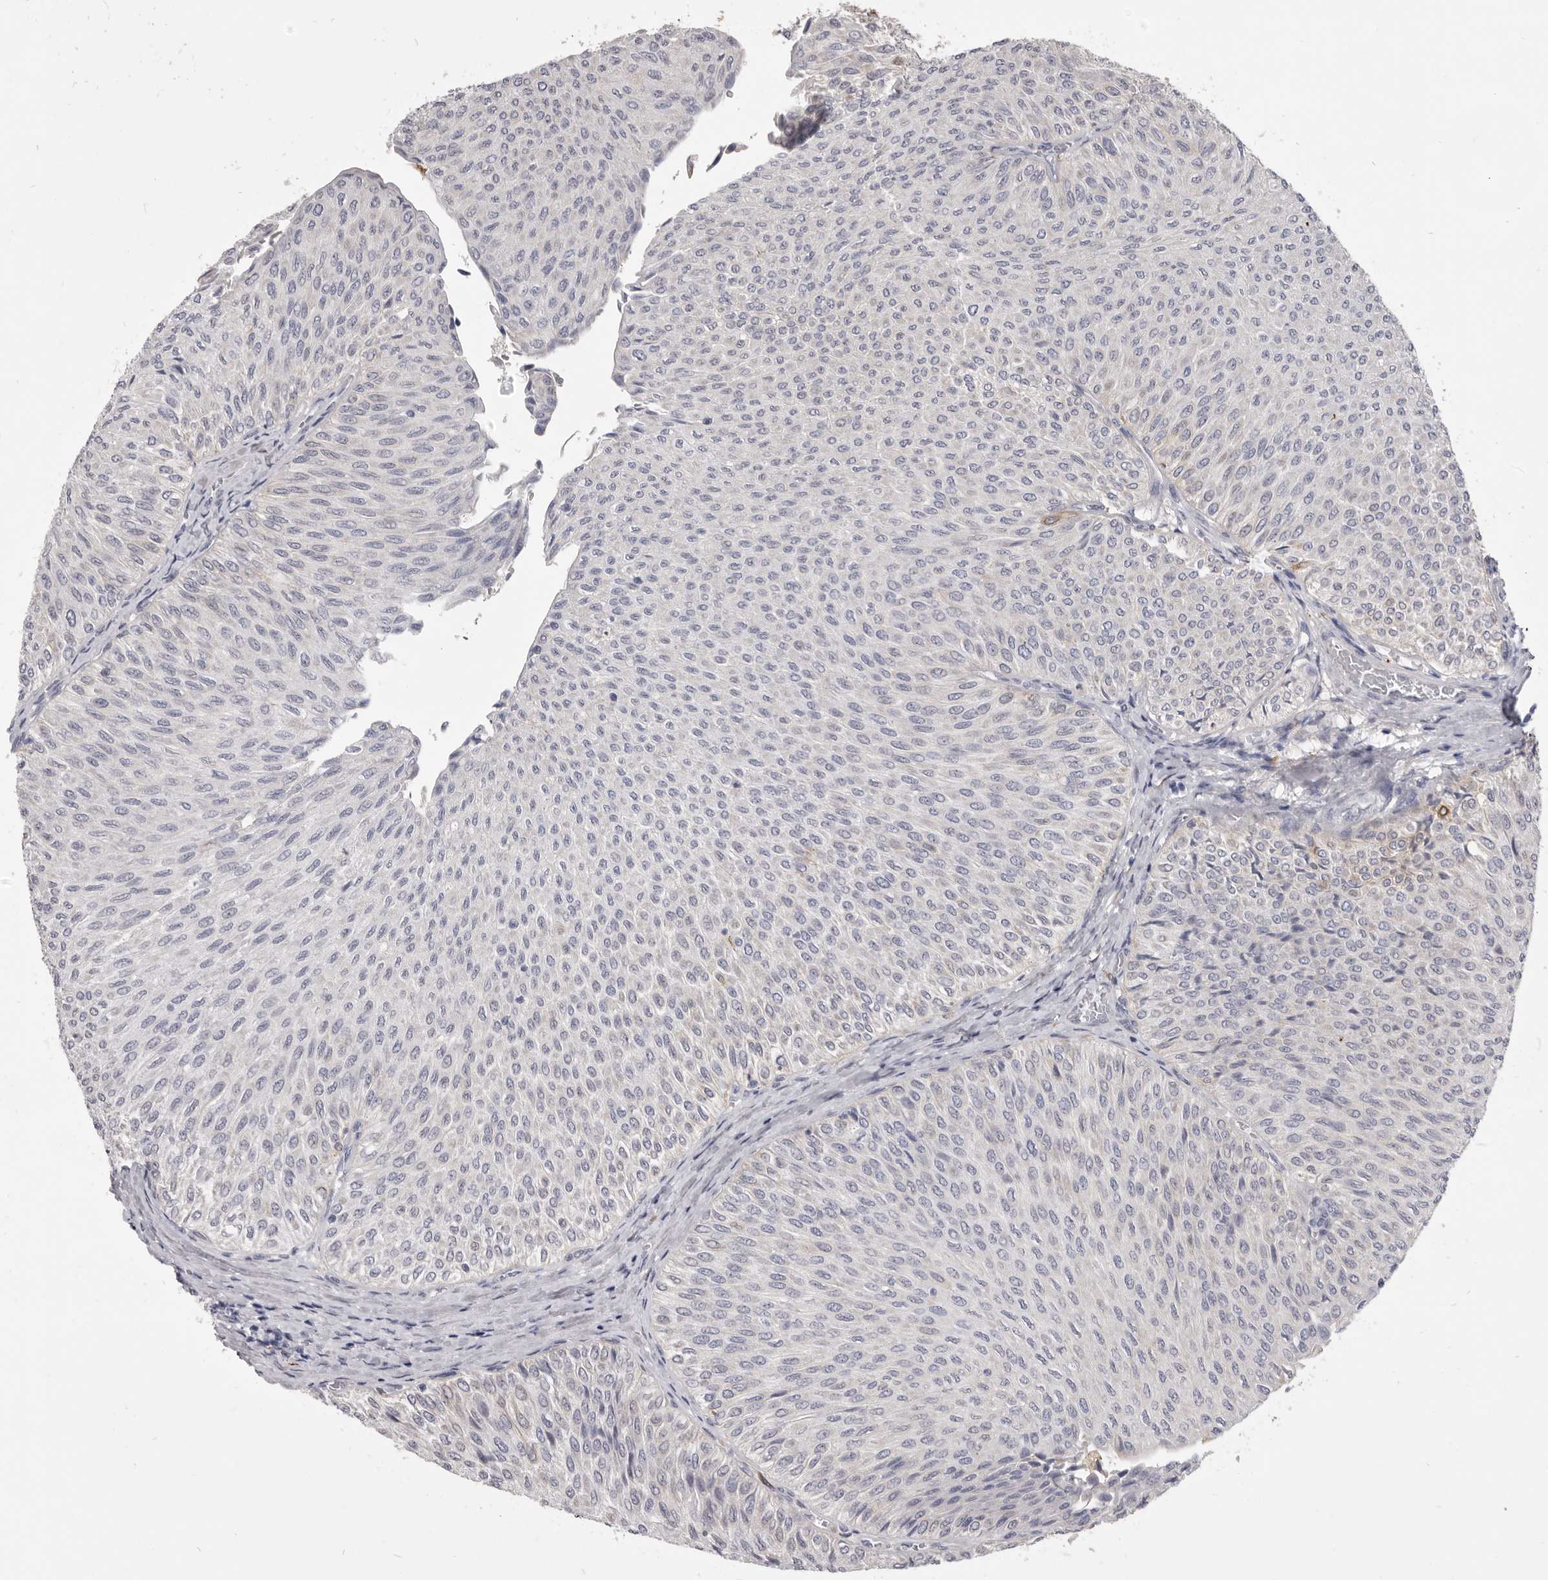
{"staining": {"intensity": "negative", "quantity": "none", "location": "none"}, "tissue": "urothelial cancer", "cell_type": "Tumor cells", "image_type": "cancer", "snomed": [{"axis": "morphology", "description": "Urothelial carcinoma, Low grade"}, {"axis": "topography", "description": "Urinary bladder"}], "caption": "Immunohistochemistry image of neoplastic tissue: human low-grade urothelial carcinoma stained with DAB shows no significant protein expression in tumor cells.", "gene": "VPS45", "patient": {"sex": "male", "age": 78}}